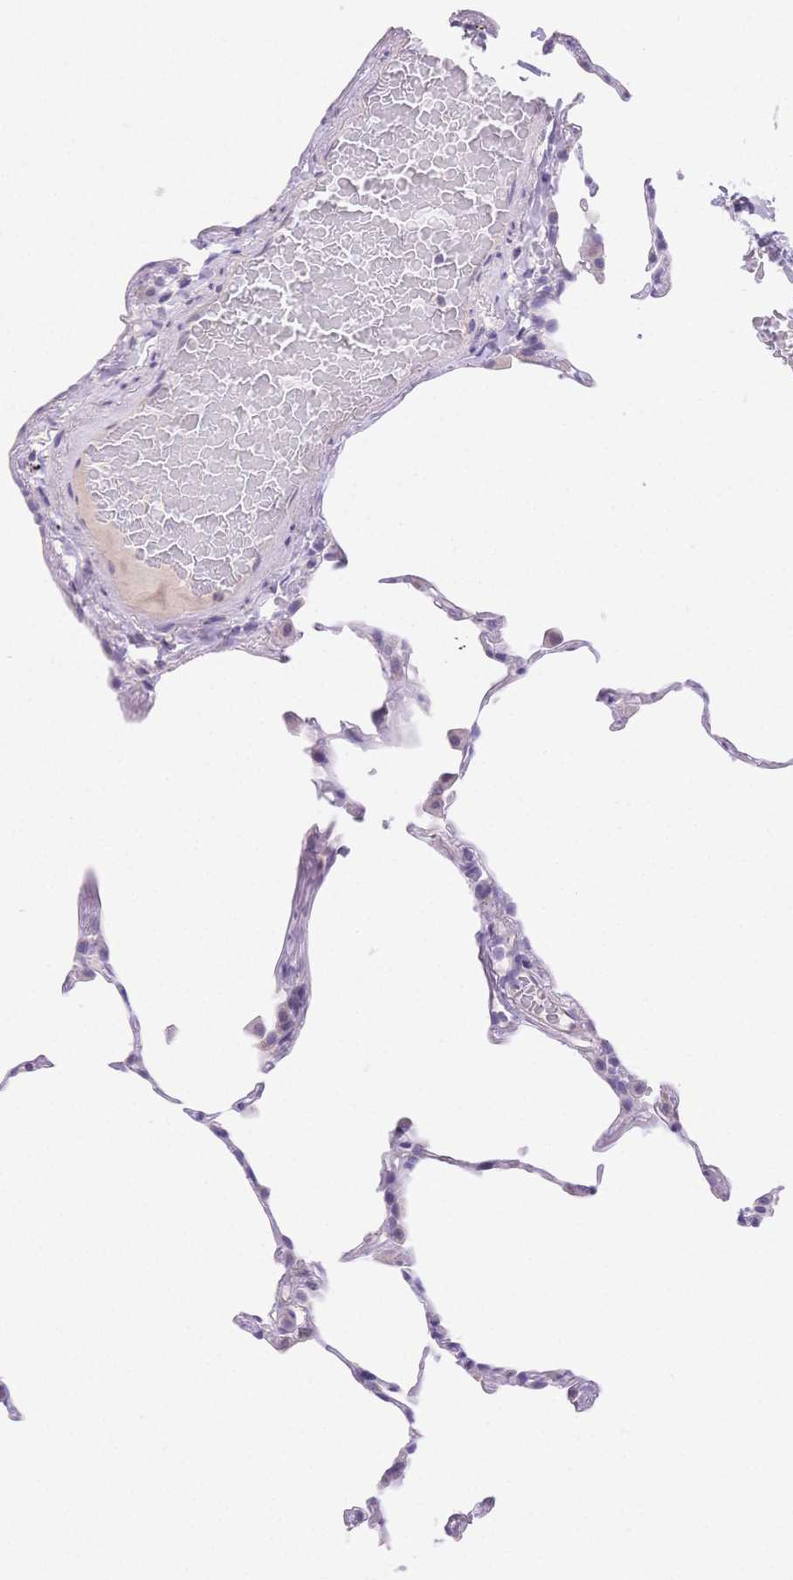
{"staining": {"intensity": "negative", "quantity": "none", "location": "none"}, "tissue": "lung", "cell_type": "Alveolar cells", "image_type": "normal", "snomed": [{"axis": "morphology", "description": "Normal tissue, NOS"}, {"axis": "topography", "description": "Lung"}], "caption": "DAB immunohistochemical staining of normal lung reveals no significant staining in alveolar cells. (DAB (3,3'-diaminobenzidine) immunohistochemistry, high magnification).", "gene": "MYOM1", "patient": {"sex": "female", "age": 57}}